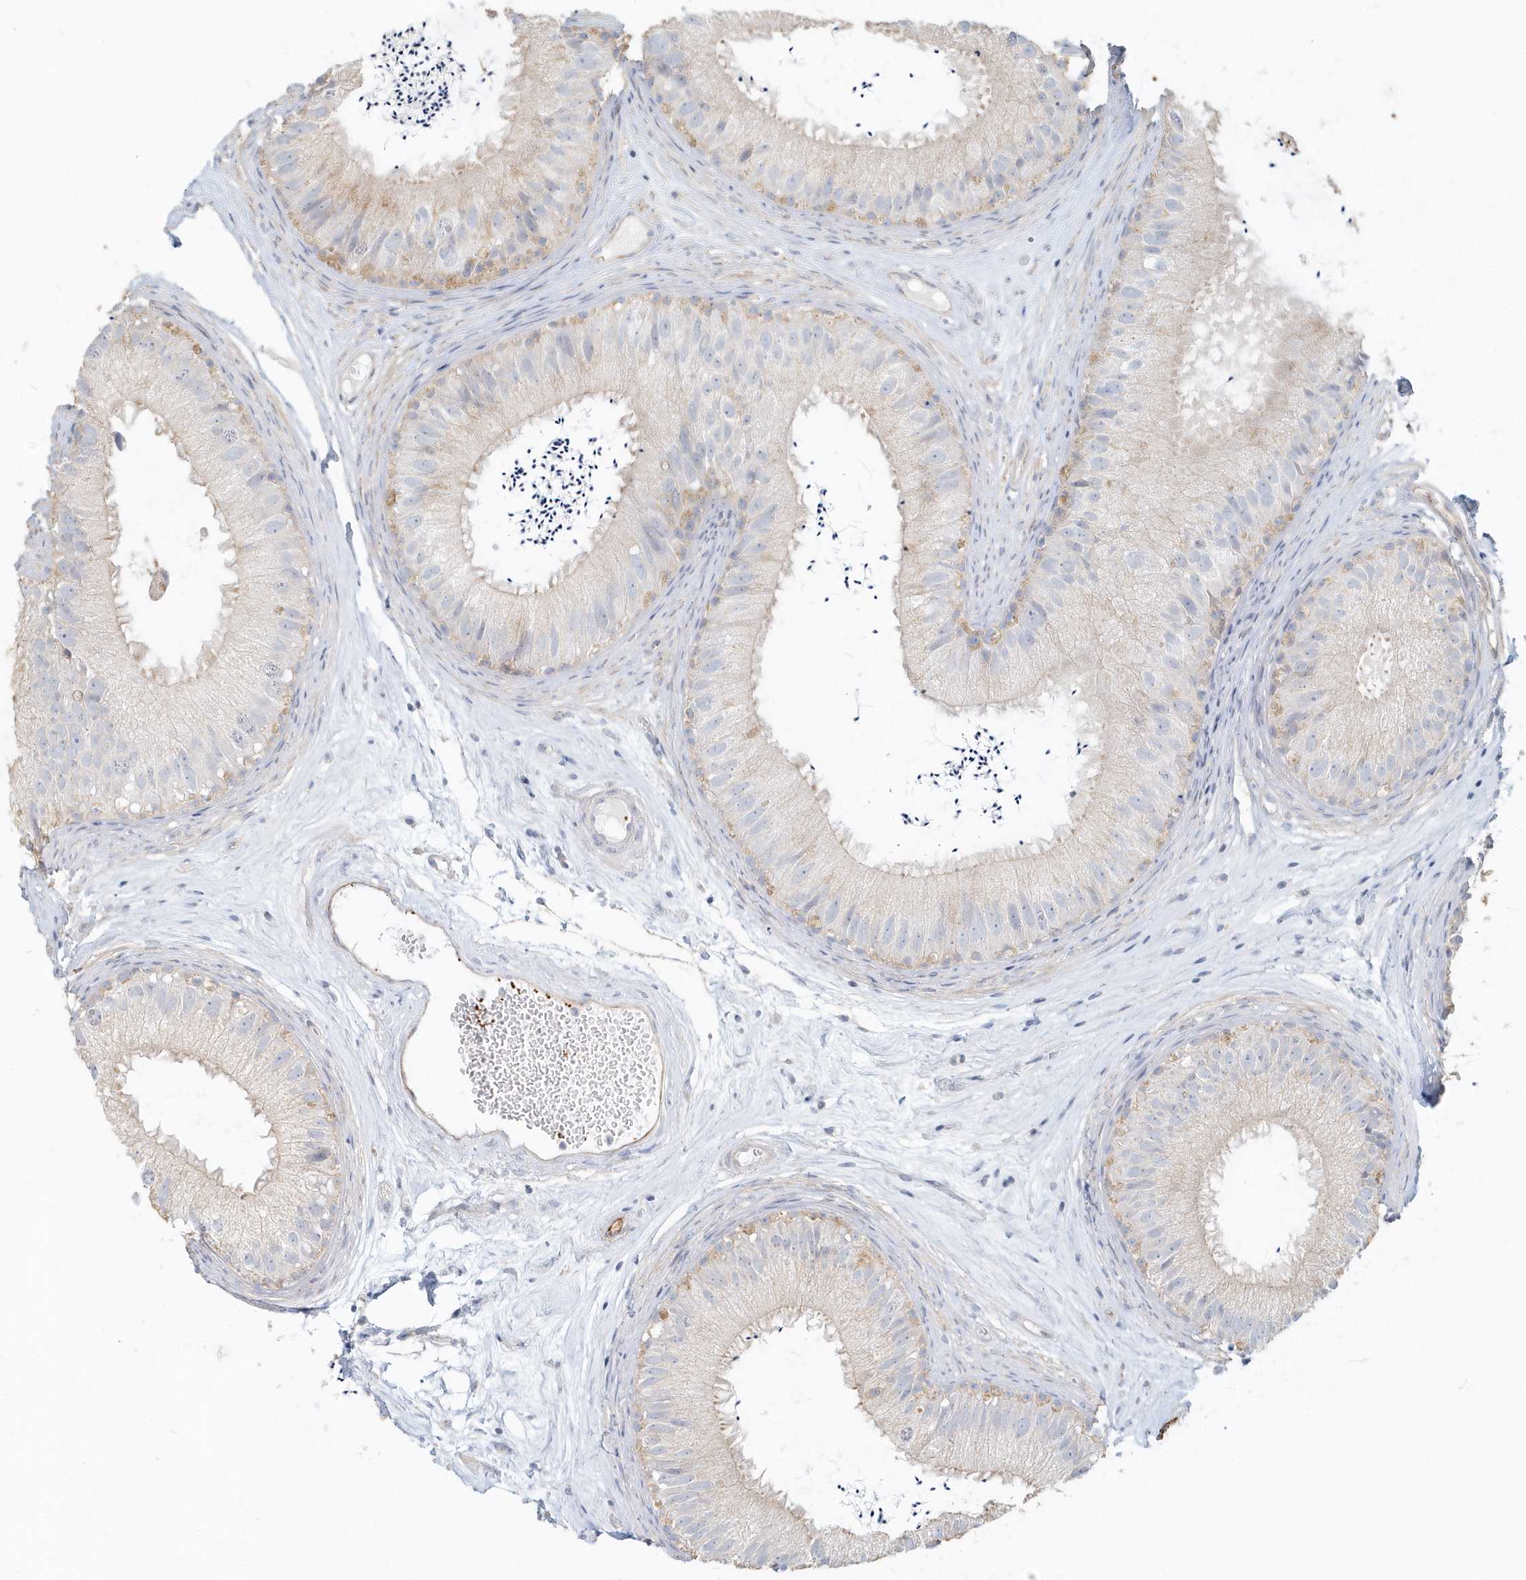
{"staining": {"intensity": "weak", "quantity": "<25%", "location": "cytoplasmic/membranous"}, "tissue": "epididymis", "cell_type": "Glandular cells", "image_type": "normal", "snomed": [{"axis": "morphology", "description": "Normal tissue, NOS"}, {"axis": "topography", "description": "Epididymis"}], "caption": "This is a photomicrograph of immunohistochemistry staining of benign epididymis, which shows no positivity in glandular cells.", "gene": "MMRN1", "patient": {"sex": "male", "age": 77}}